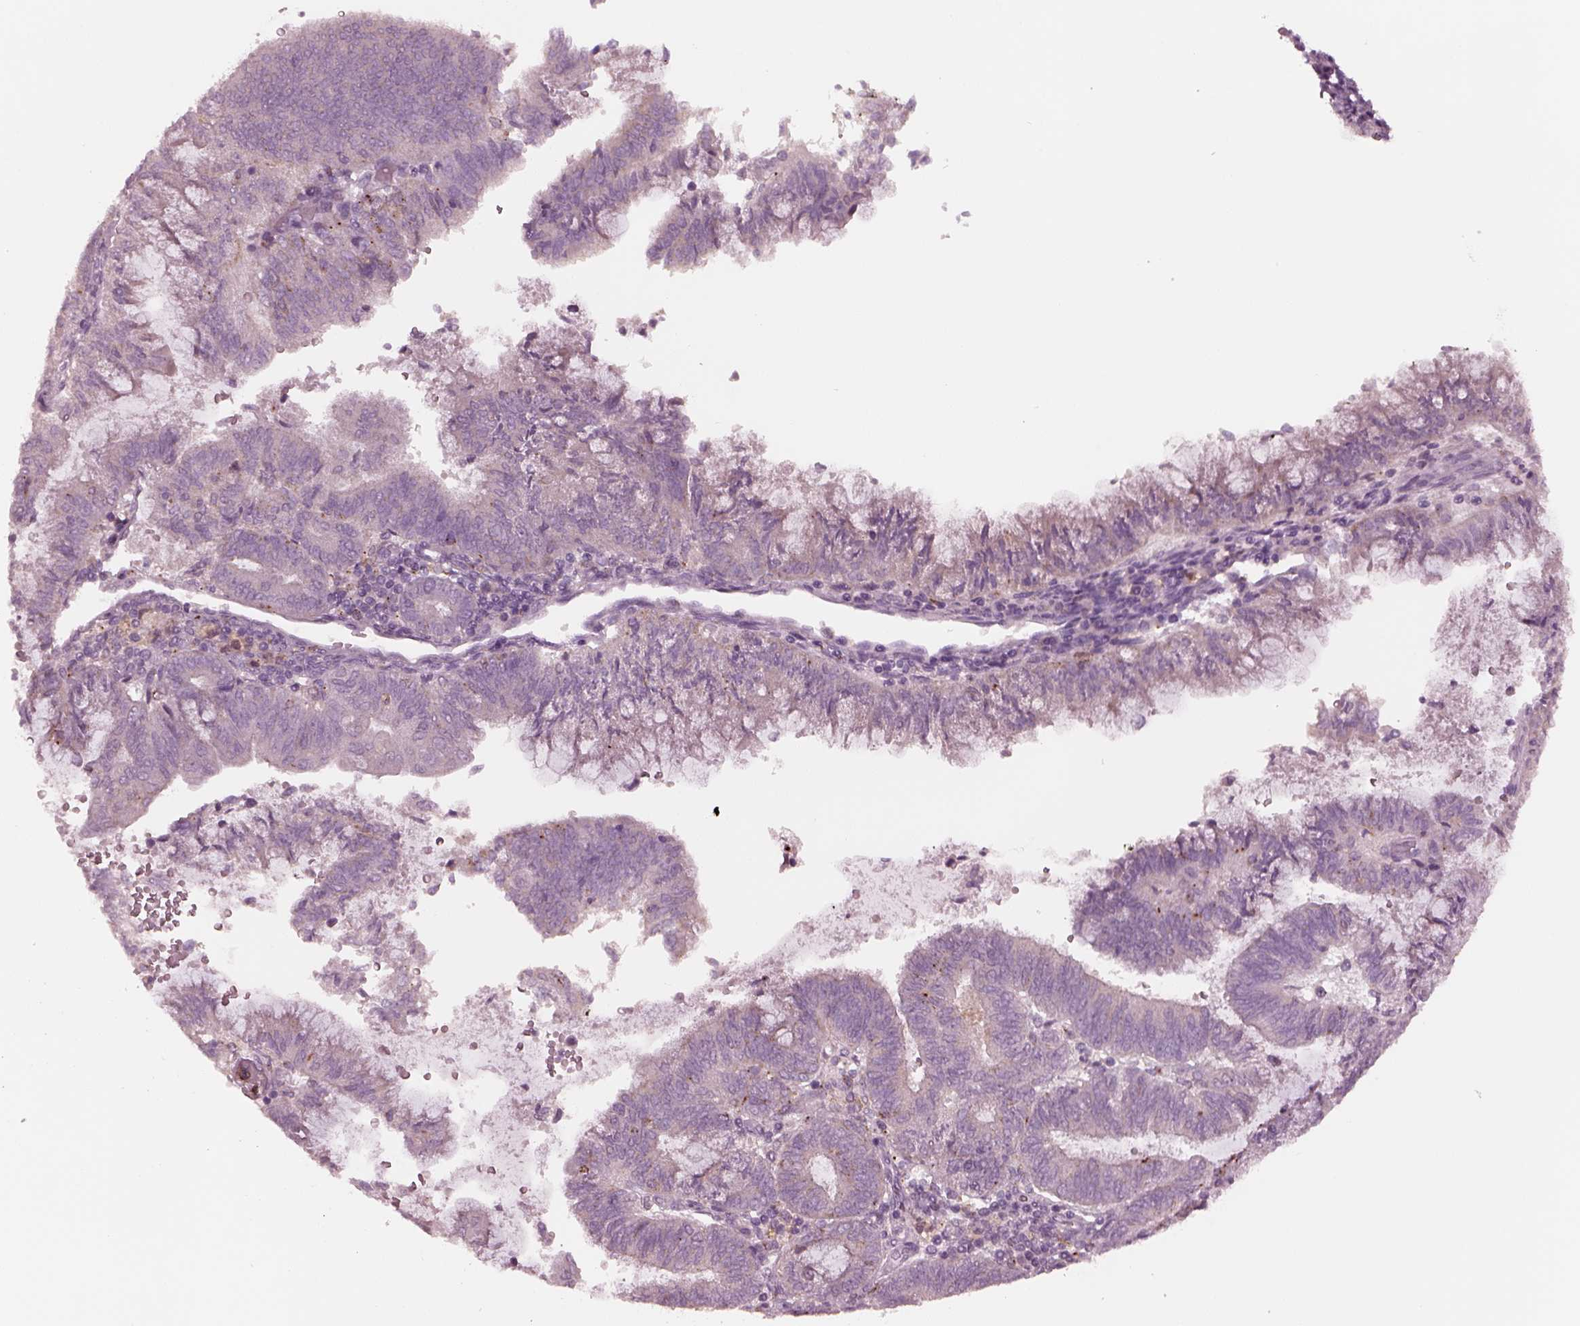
{"staining": {"intensity": "negative", "quantity": "none", "location": "none"}, "tissue": "endometrial cancer", "cell_type": "Tumor cells", "image_type": "cancer", "snomed": [{"axis": "morphology", "description": "Adenocarcinoma, NOS"}, {"axis": "topography", "description": "Endometrium"}], "caption": "Tumor cells are negative for protein expression in human endometrial cancer (adenocarcinoma). The staining is performed using DAB (3,3'-diaminobenzidine) brown chromogen with nuclei counter-stained in using hematoxylin.", "gene": "SLAMF8", "patient": {"sex": "female", "age": 65}}